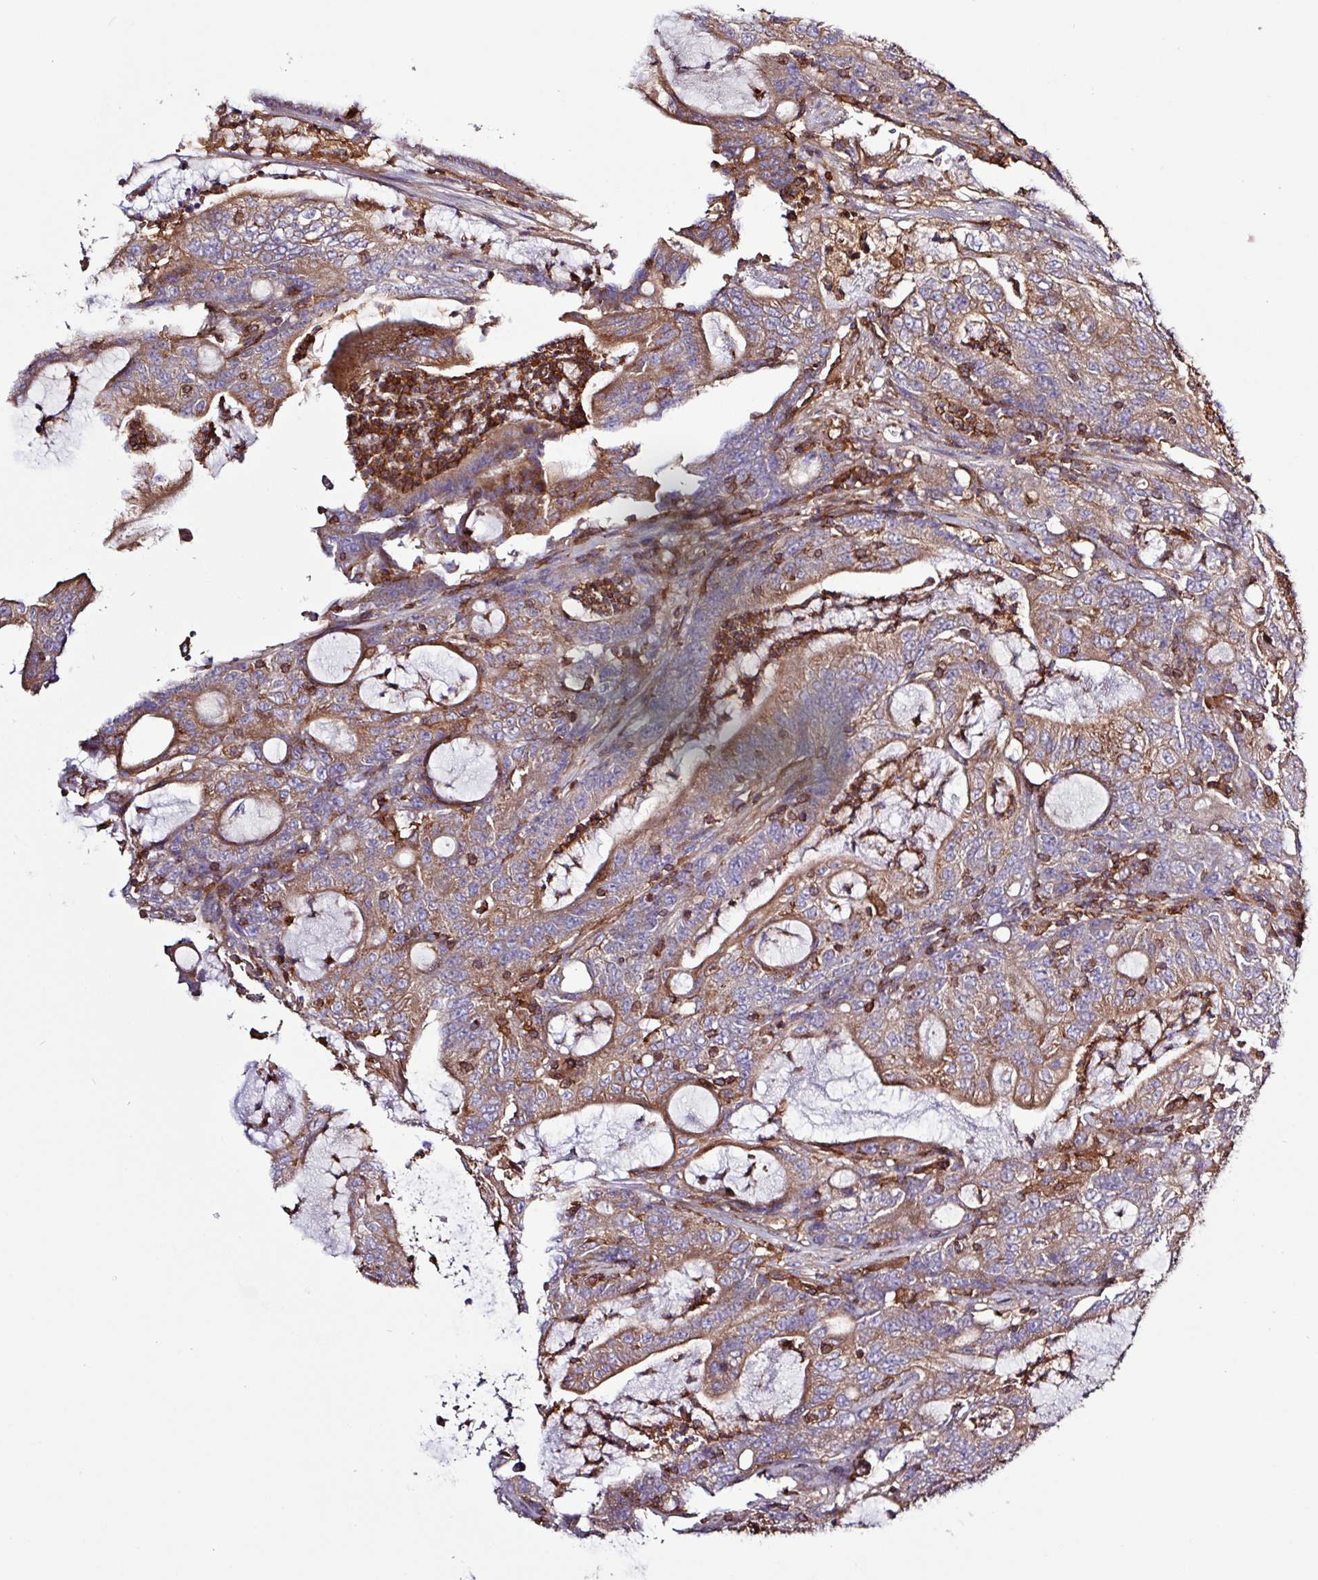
{"staining": {"intensity": "moderate", "quantity": ">75%", "location": "cytoplasmic/membranous"}, "tissue": "colorectal cancer", "cell_type": "Tumor cells", "image_type": "cancer", "snomed": [{"axis": "morphology", "description": "Adenocarcinoma, NOS"}, {"axis": "topography", "description": "Colon"}], "caption": "Immunohistochemical staining of colorectal adenocarcinoma exhibits medium levels of moderate cytoplasmic/membranous protein staining in approximately >75% of tumor cells.", "gene": "ACTR3", "patient": {"sex": "male", "age": 83}}